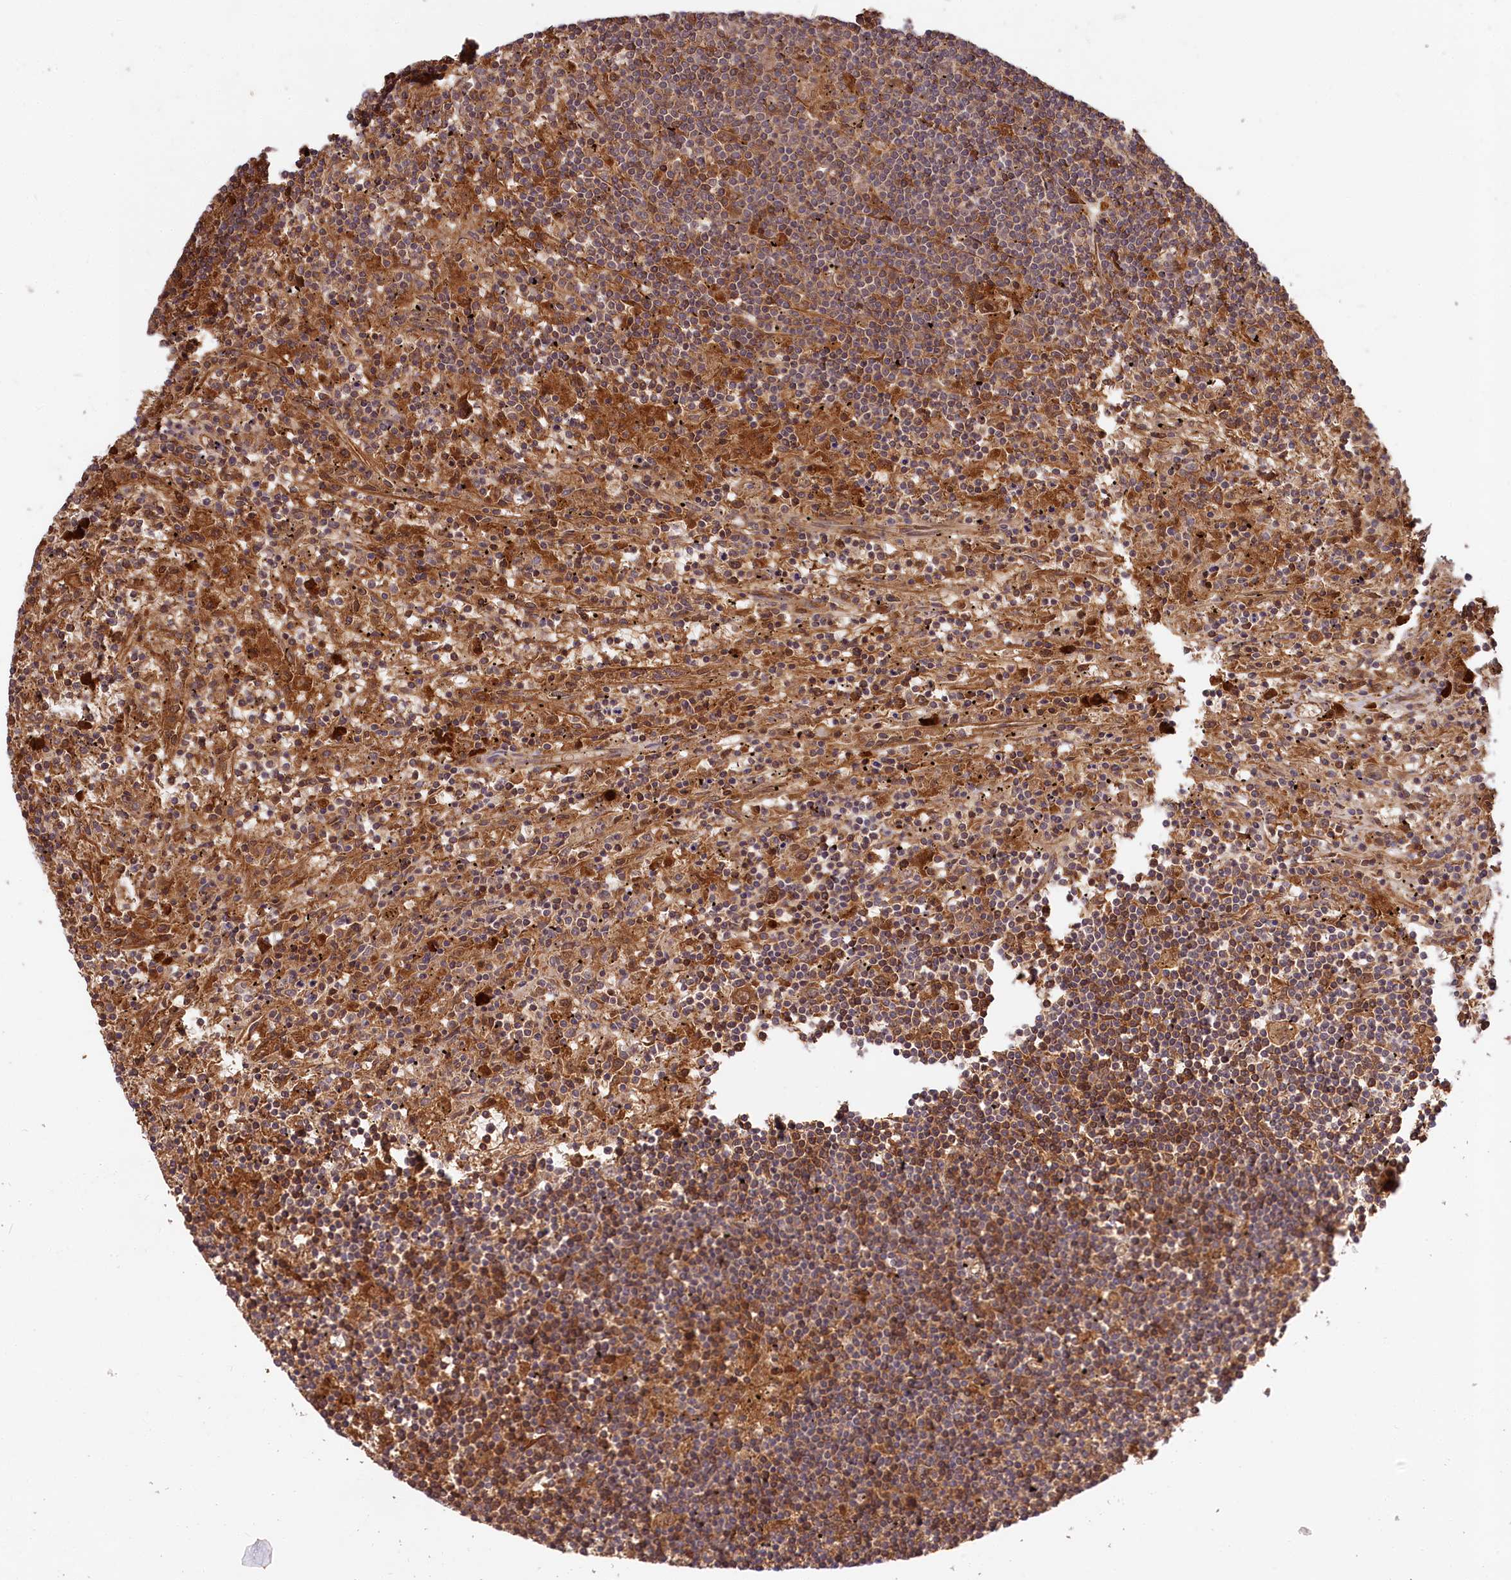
{"staining": {"intensity": "moderate", "quantity": "25%-75%", "location": "cytoplasmic/membranous"}, "tissue": "lymphoma", "cell_type": "Tumor cells", "image_type": "cancer", "snomed": [{"axis": "morphology", "description": "Malignant lymphoma, non-Hodgkin's type, Low grade"}, {"axis": "topography", "description": "Spleen"}], "caption": "Protein analysis of malignant lymphoma, non-Hodgkin's type (low-grade) tissue exhibits moderate cytoplasmic/membranous expression in approximately 25%-75% of tumor cells.", "gene": "MCF2L2", "patient": {"sex": "male", "age": 76}}